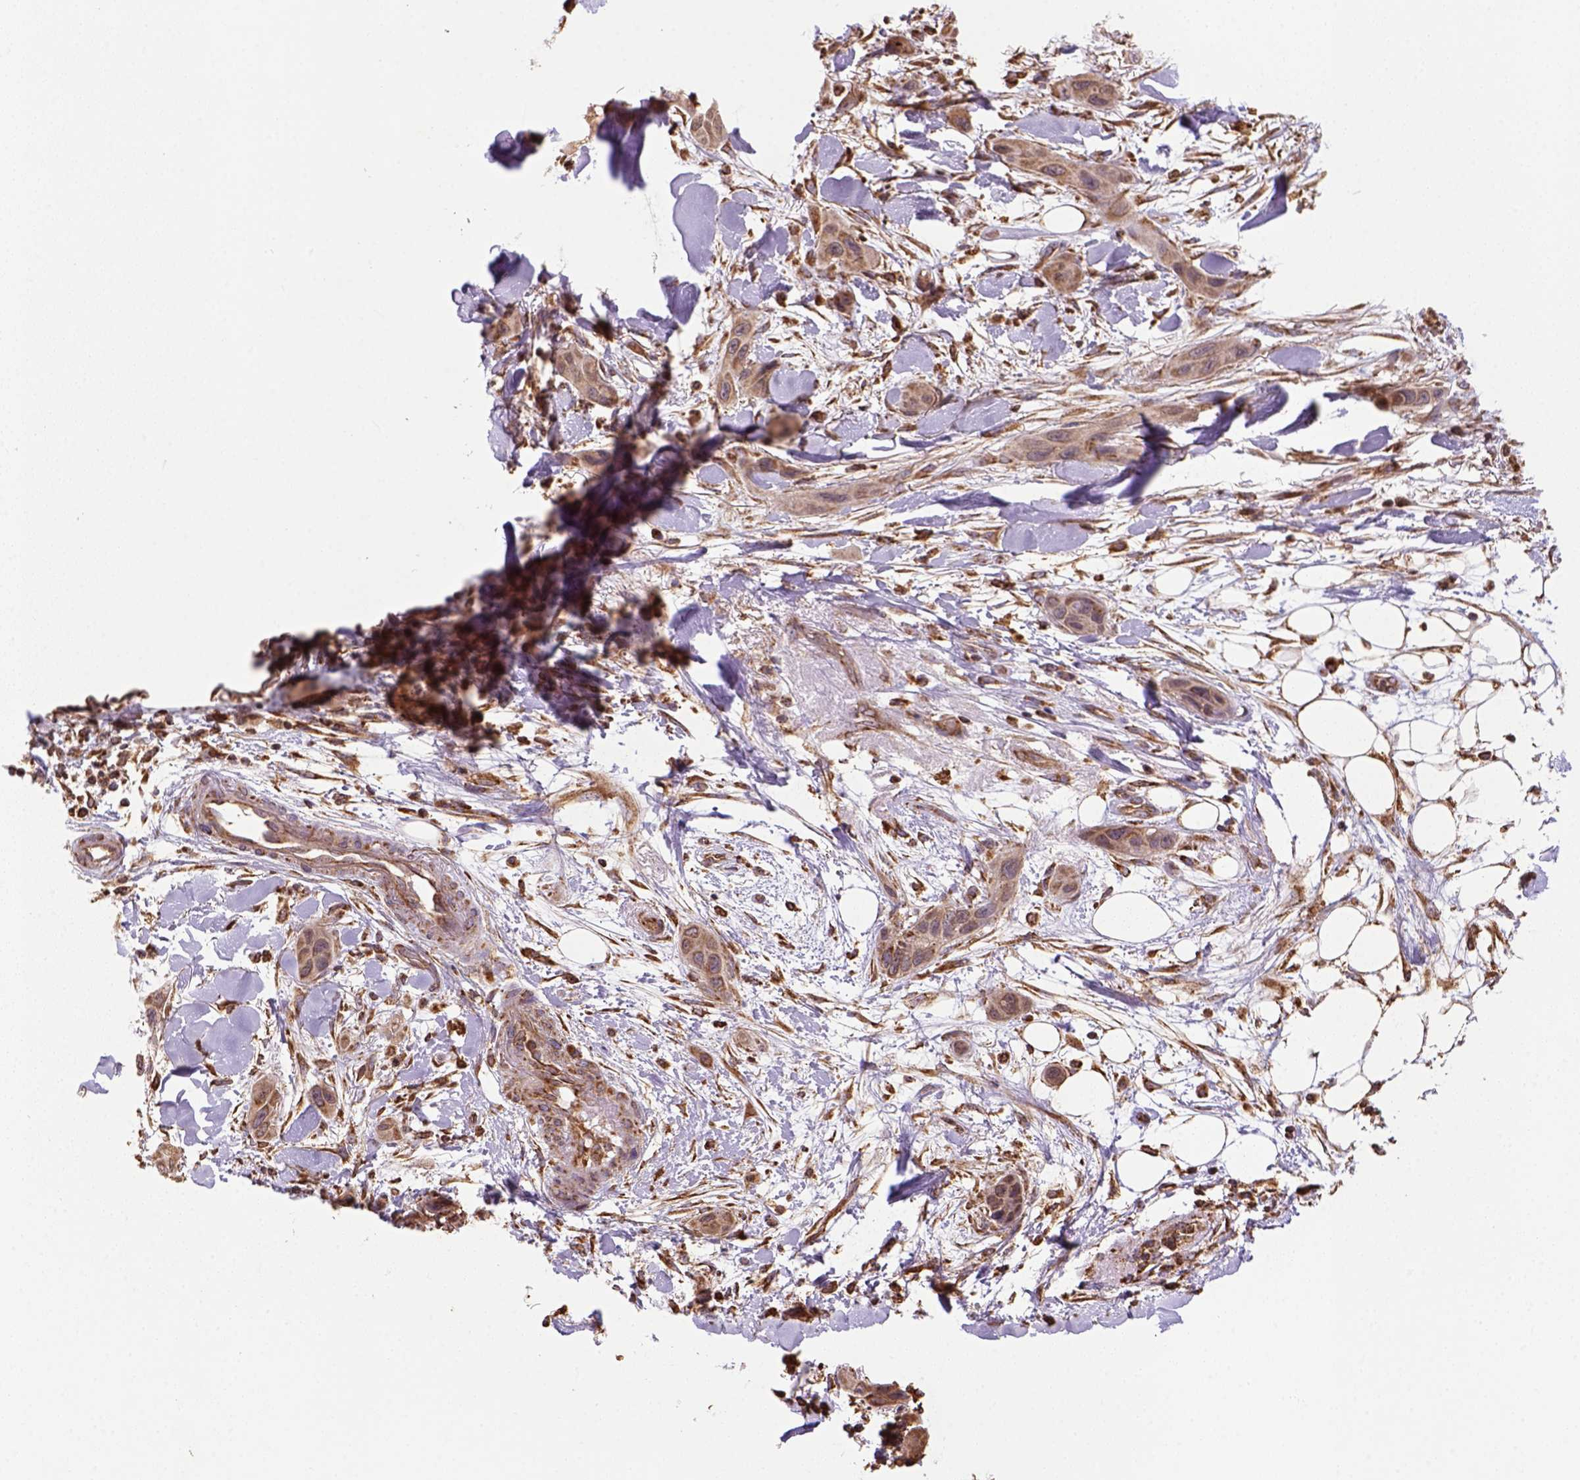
{"staining": {"intensity": "moderate", "quantity": ">75%", "location": "cytoplasmic/membranous"}, "tissue": "skin cancer", "cell_type": "Tumor cells", "image_type": "cancer", "snomed": [{"axis": "morphology", "description": "Squamous cell carcinoma, NOS"}, {"axis": "topography", "description": "Skin"}], "caption": "A photomicrograph of squamous cell carcinoma (skin) stained for a protein exhibits moderate cytoplasmic/membranous brown staining in tumor cells.", "gene": "MAPK8IP3", "patient": {"sex": "male", "age": 79}}